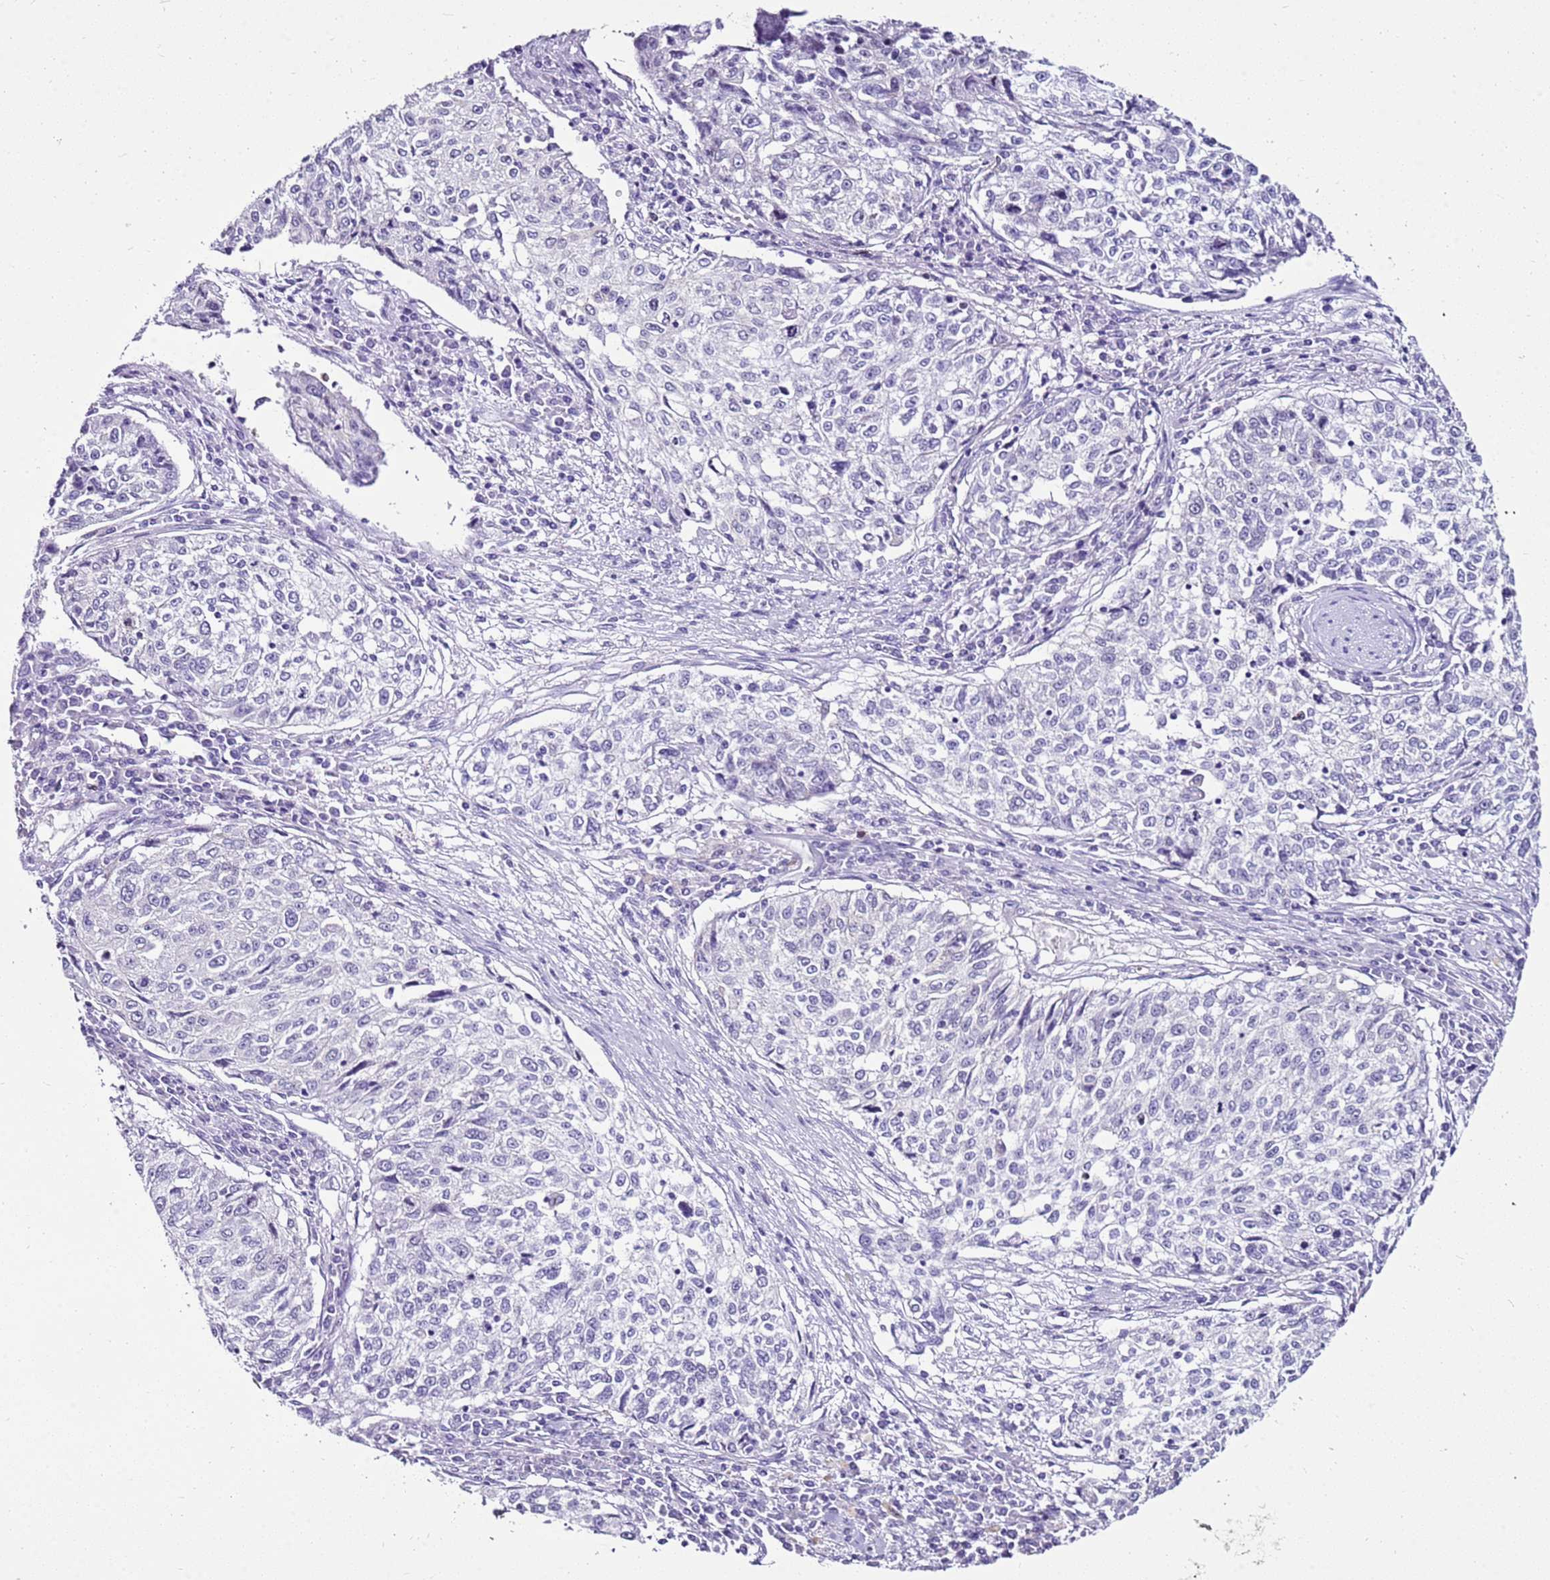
{"staining": {"intensity": "negative", "quantity": "none", "location": "none"}, "tissue": "cervical cancer", "cell_type": "Tumor cells", "image_type": "cancer", "snomed": [{"axis": "morphology", "description": "Squamous cell carcinoma, NOS"}, {"axis": "topography", "description": "Cervix"}], "caption": "Tumor cells show no significant protein staining in cervical cancer.", "gene": "SPC25", "patient": {"sex": "female", "age": 57}}